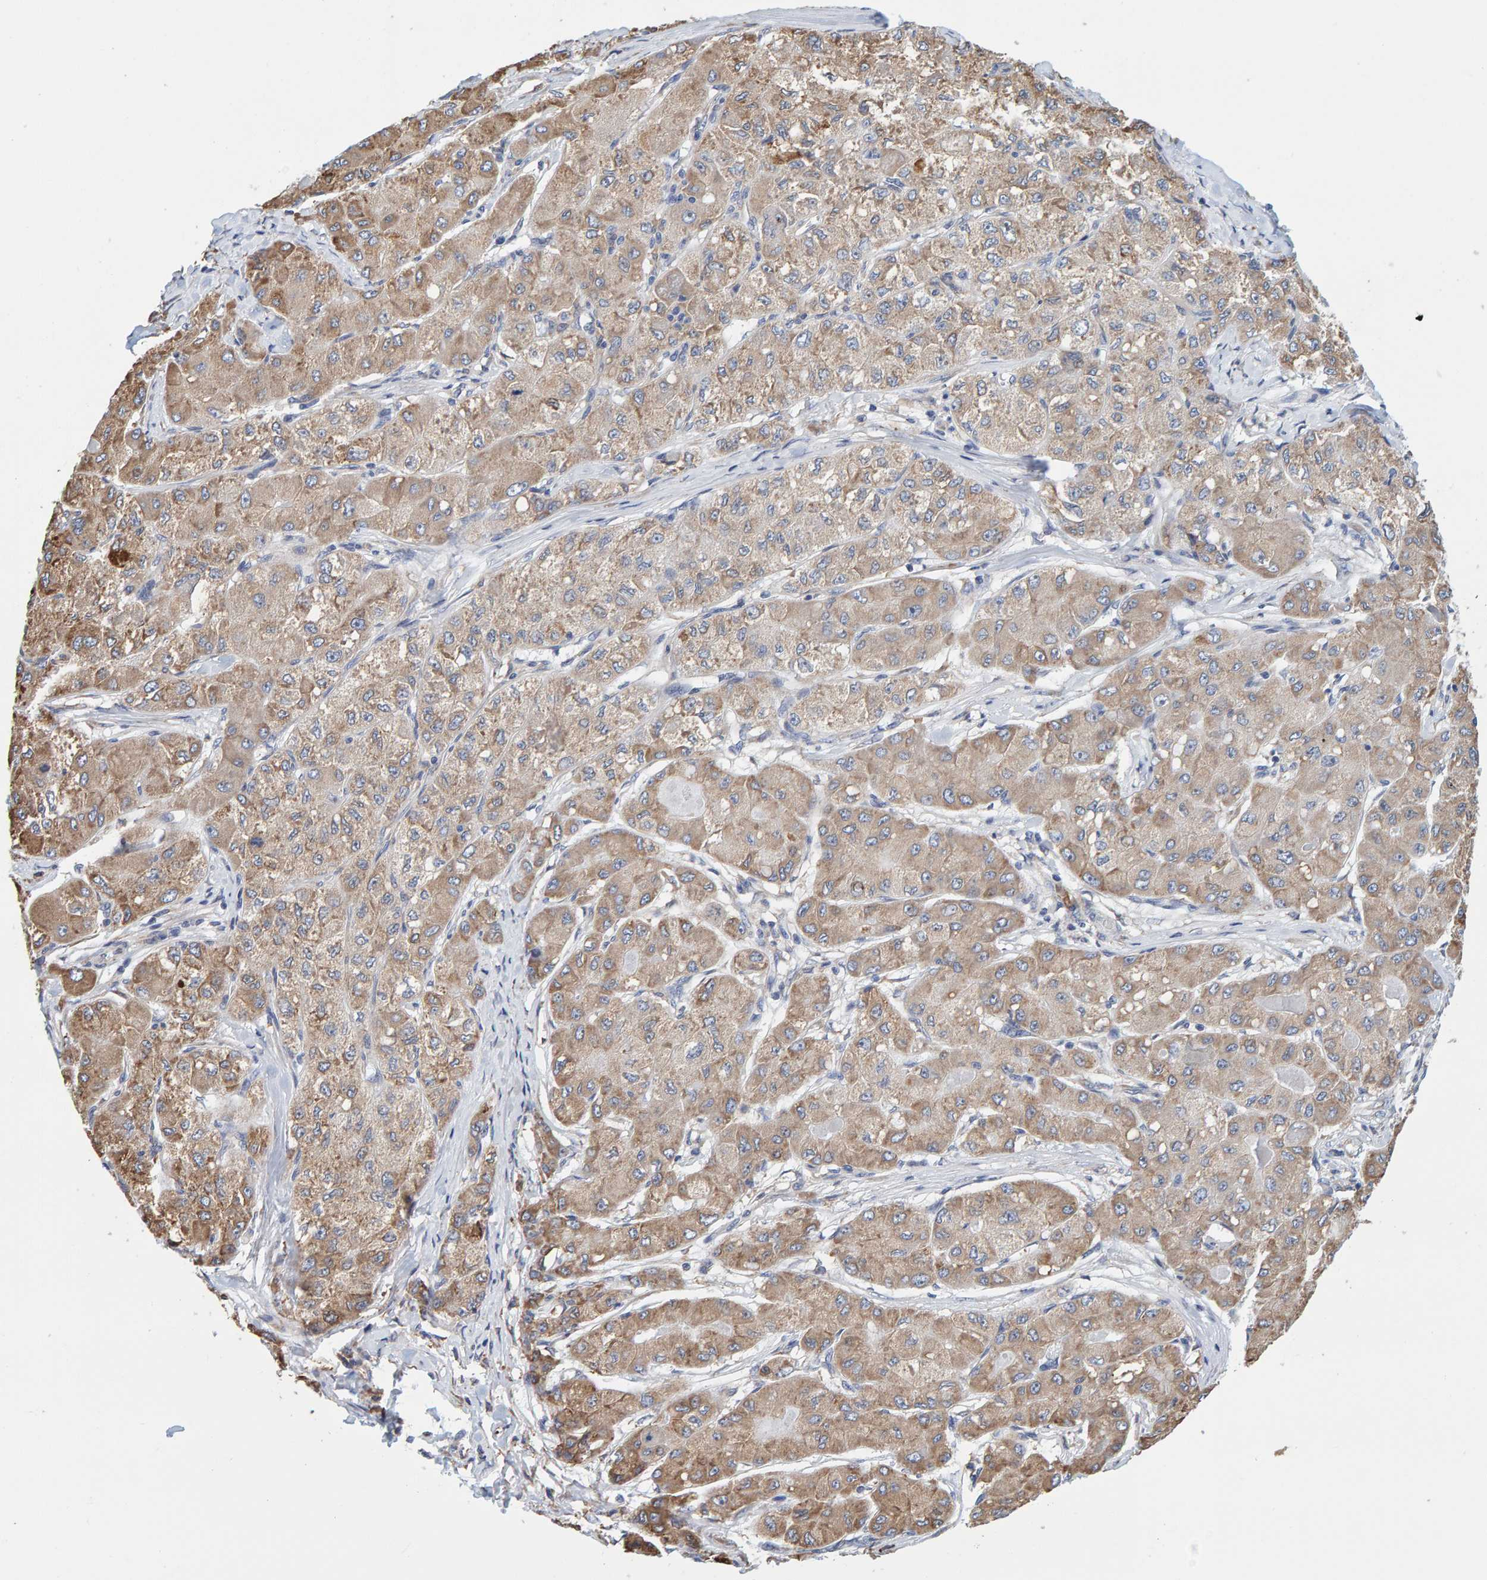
{"staining": {"intensity": "moderate", "quantity": ">75%", "location": "cytoplasmic/membranous"}, "tissue": "liver cancer", "cell_type": "Tumor cells", "image_type": "cancer", "snomed": [{"axis": "morphology", "description": "Carcinoma, Hepatocellular, NOS"}, {"axis": "topography", "description": "Liver"}], "caption": "The histopathology image demonstrates staining of liver cancer, revealing moderate cytoplasmic/membranous protein staining (brown color) within tumor cells. (Stains: DAB in brown, nuclei in blue, Microscopy: brightfield microscopy at high magnification).", "gene": "SGPL1", "patient": {"sex": "male", "age": 80}}